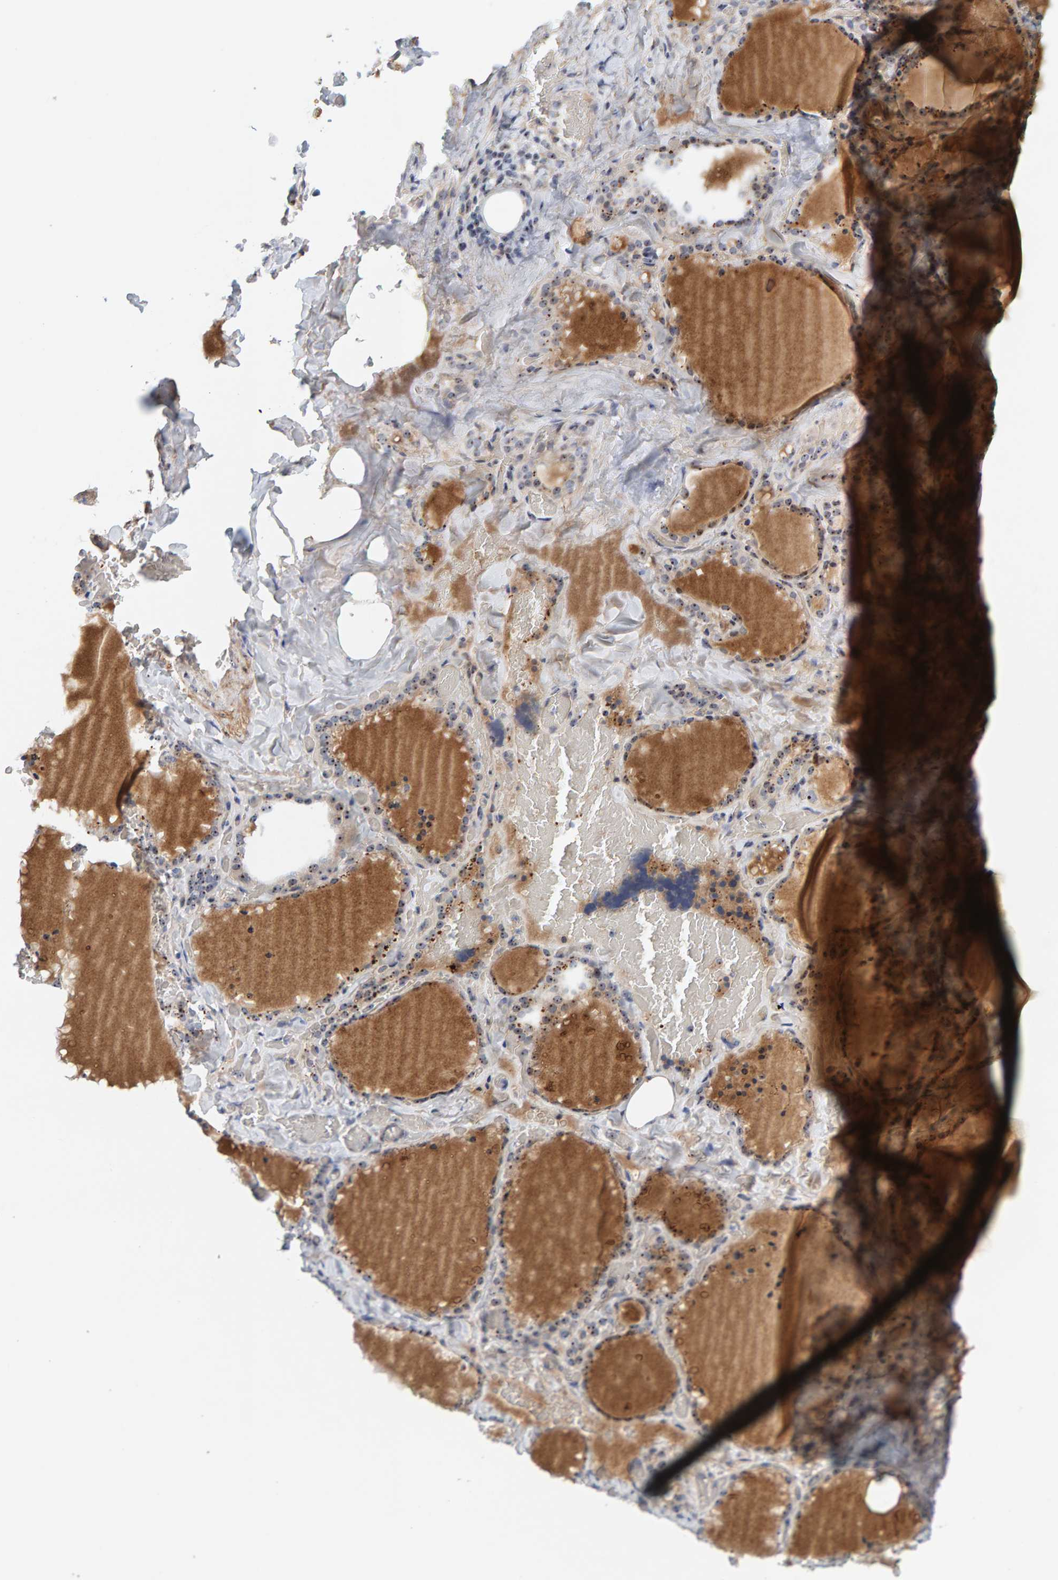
{"staining": {"intensity": "moderate", "quantity": ">75%", "location": "nuclear"}, "tissue": "thyroid gland", "cell_type": "Glandular cells", "image_type": "normal", "snomed": [{"axis": "morphology", "description": "Normal tissue, NOS"}, {"axis": "topography", "description": "Thyroid gland"}], "caption": "A micrograph of thyroid gland stained for a protein demonstrates moderate nuclear brown staining in glandular cells.", "gene": "NOL11", "patient": {"sex": "female", "age": 22}}